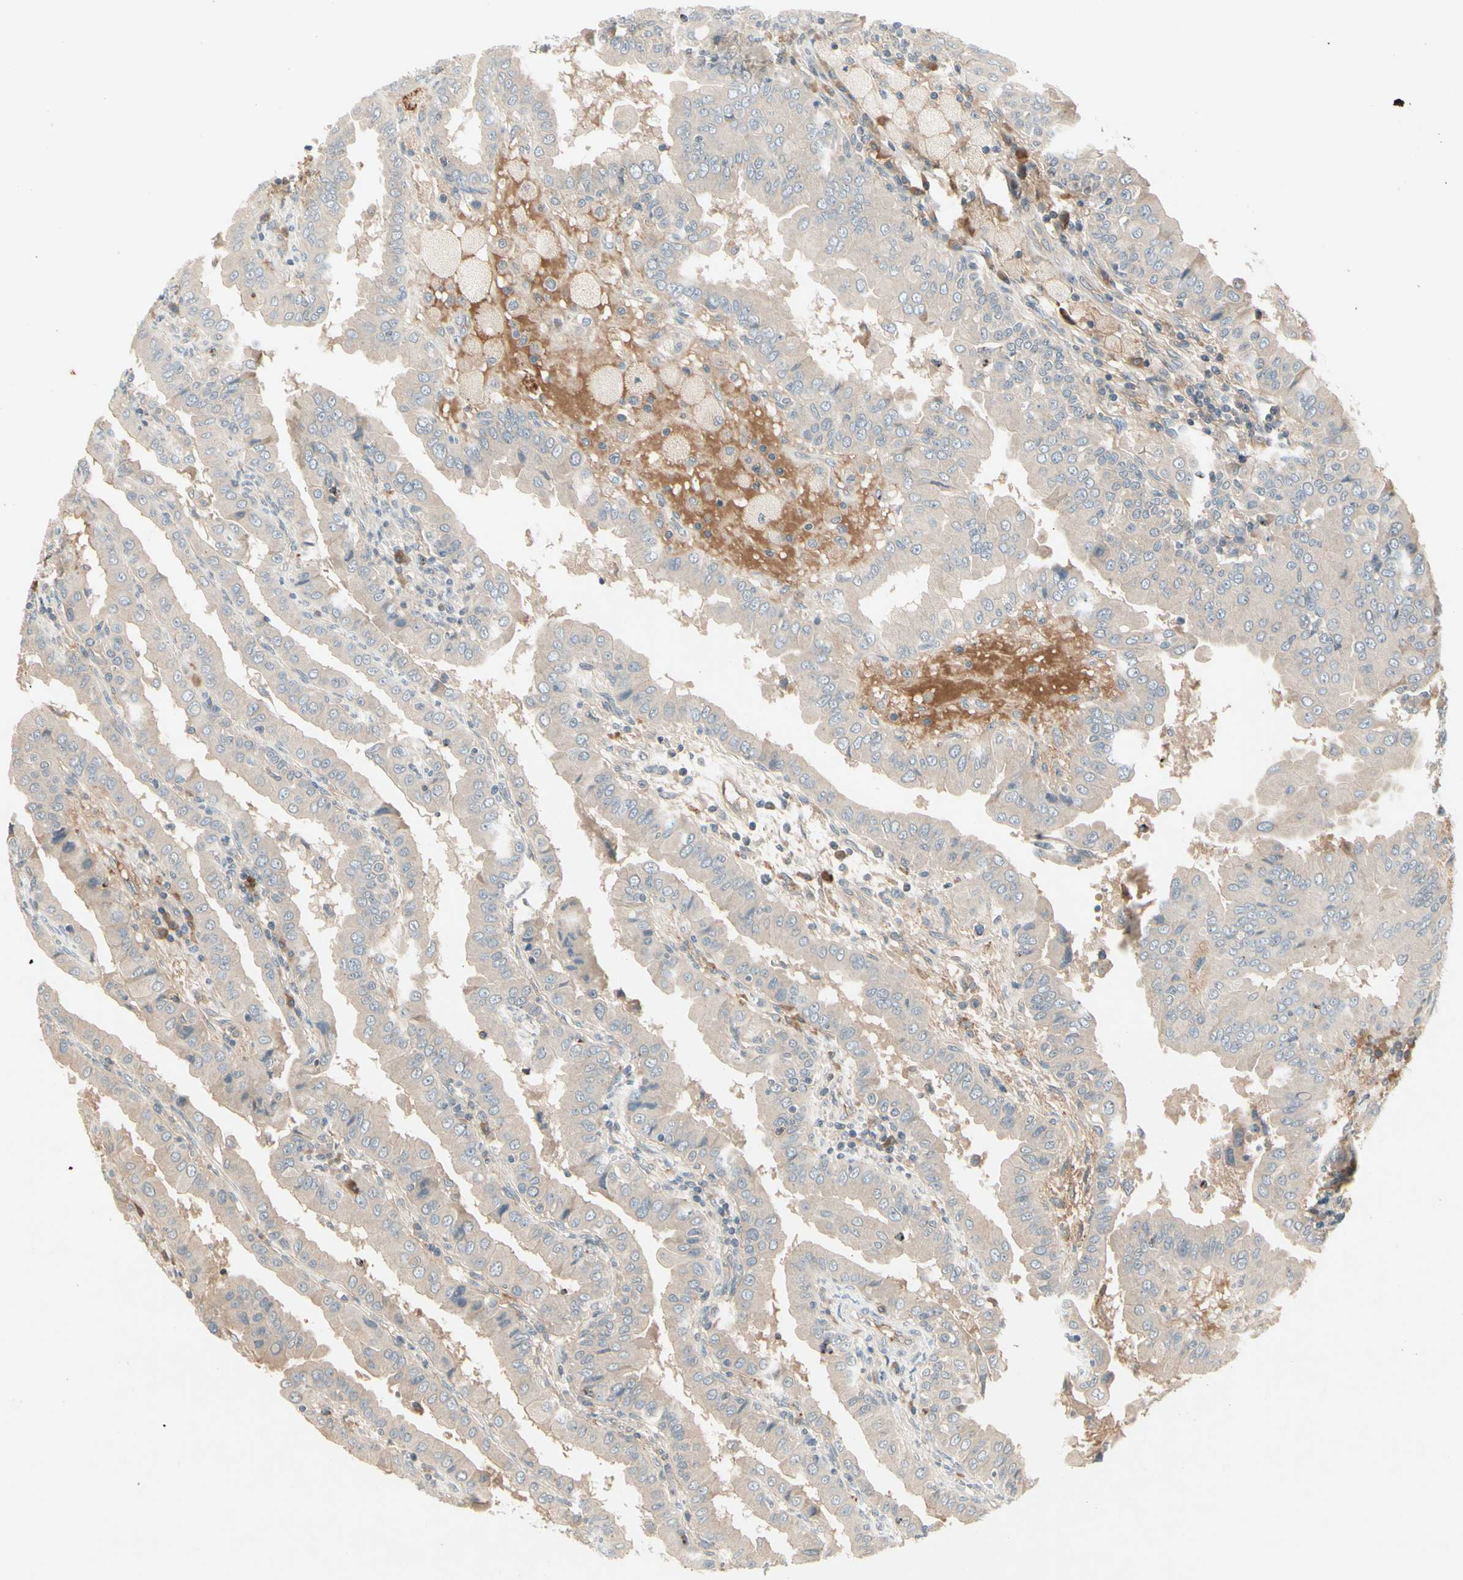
{"staining": {"intensity": "weak", "quantity": ">75%", "location": "cytoplasmic/membranous"}, "tissue": "thyroid cancer", "cell_type": "Tumor cells", "image_type": "cancer", "snomed": [{"axis": "morphology", "description": "Papillary adenocarcinoma, NOS"}, {"axis": "topography", "description": "Thyroid gland"}], "caption": "This is an image of immunohistochemistry staining of thyroid cancer, which shows weak expression in the cytoplasmic/membranous of tumor cells.", "gene": "CCL4", "patient": {"sex": "male", "age": 33}}